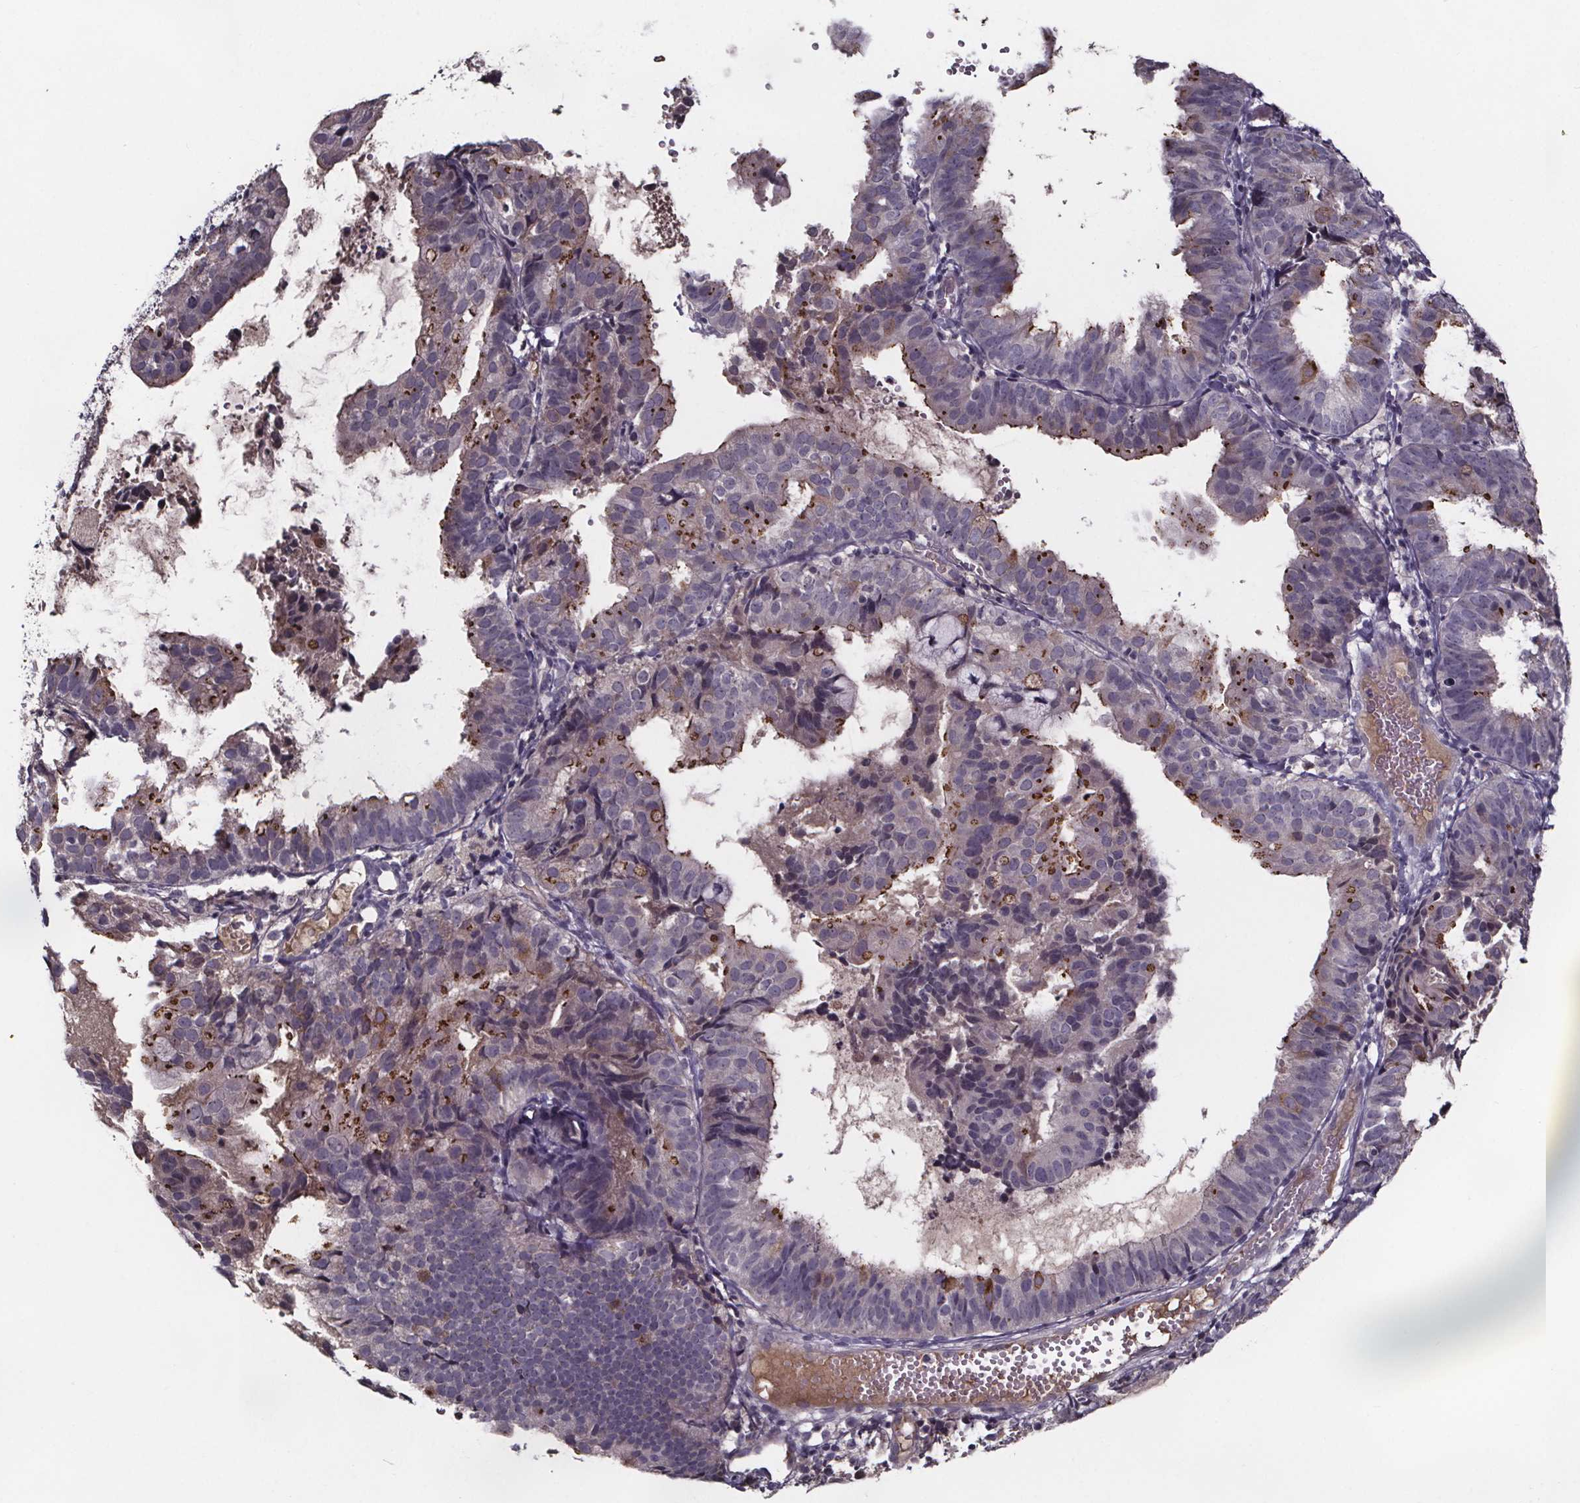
{"staining": {"intensity": "strong", "quantity": "<25%", "location": "cytoplasmic/membranous"}, "tissue": "endometrial cancer", "cell_type": "Tumor cells", "image_type": "cancer", "snomed": [{"axis": "morphology", "description": "Adenocarcinoma, NOS"}, {"axis": "topography", "description": "Endometrium"}], "caption": "IHC of endometrial cancer shows medium levels of strong cytoplasmic/membranous positivity in approximately <25% of tumor cells.", "gene": "NPHP4", "patient": {"sex": "female", "age": 80}}